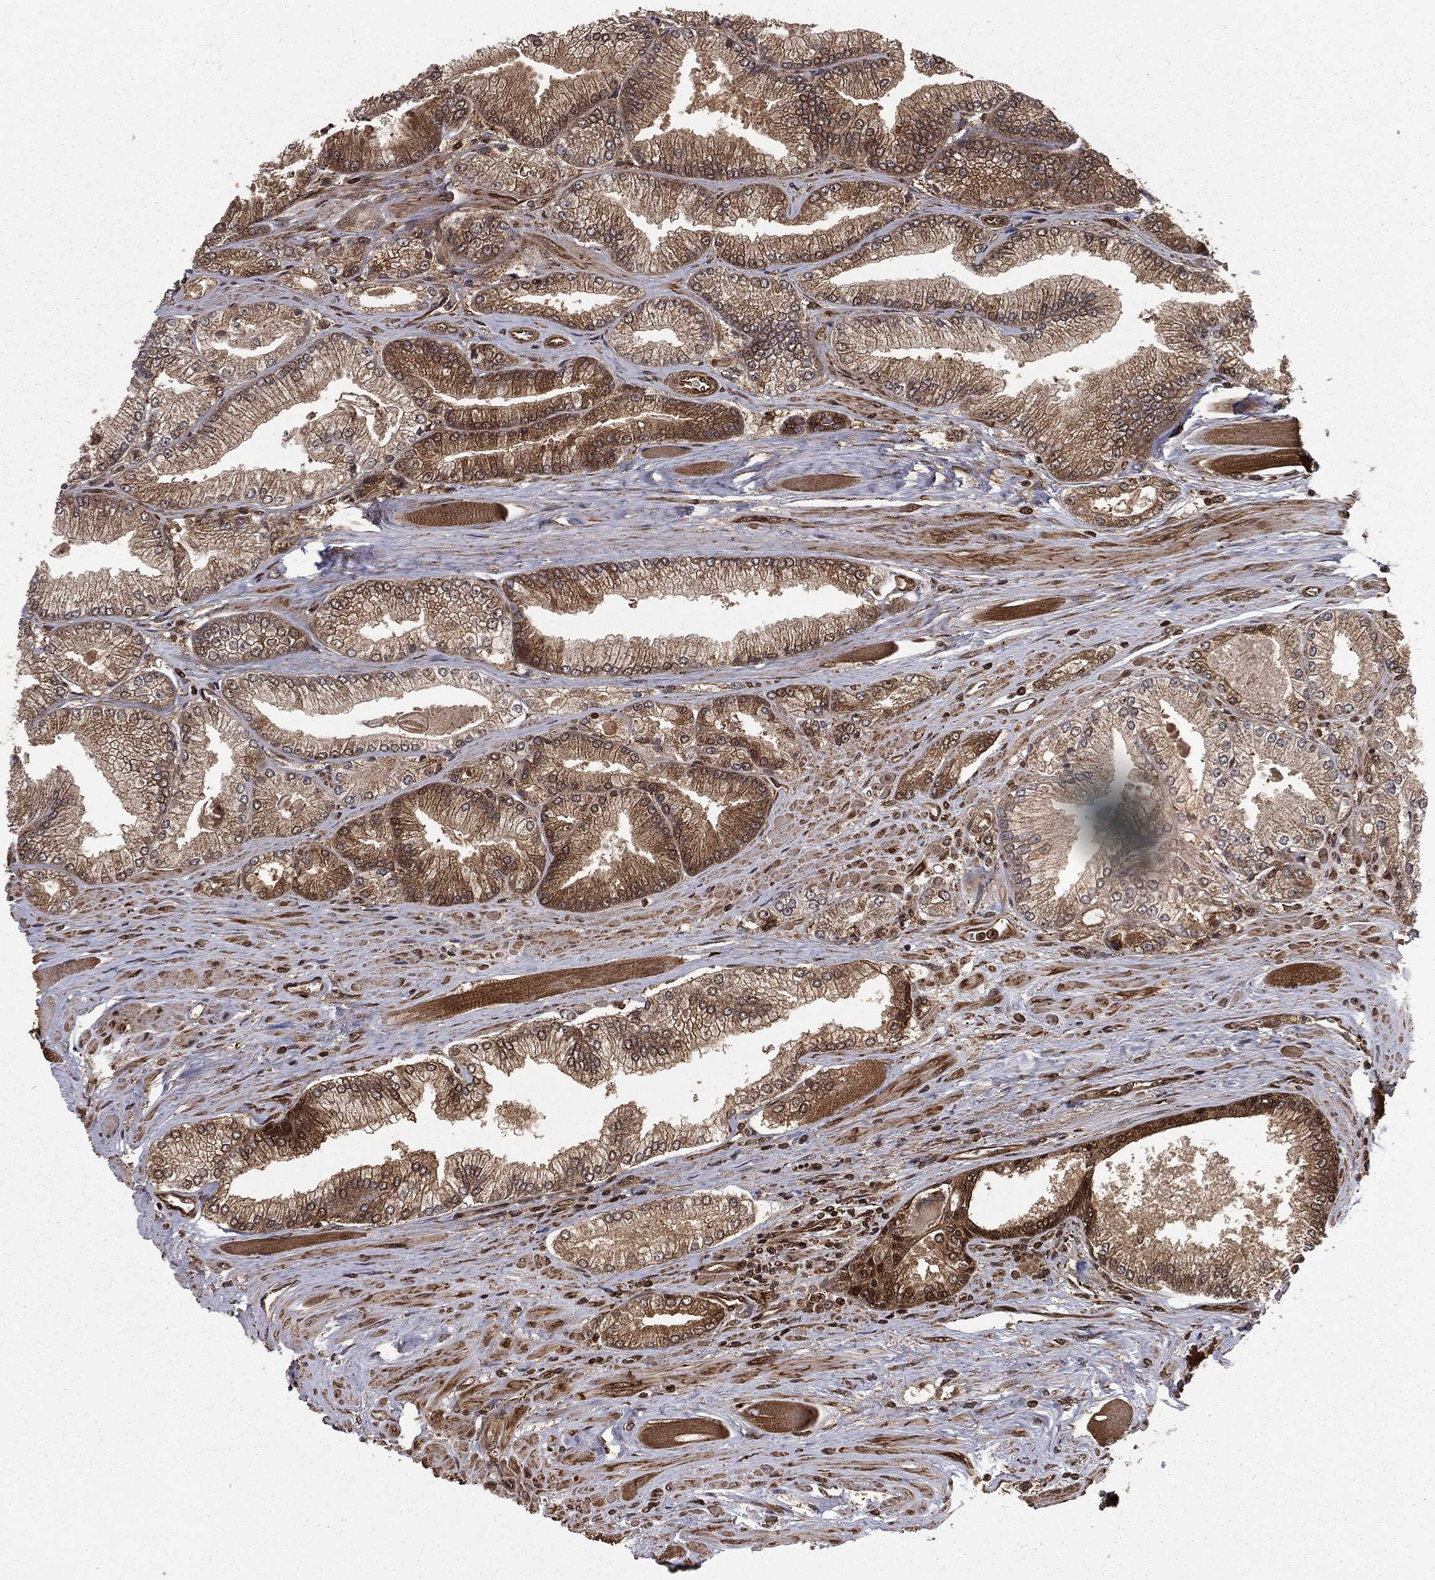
{"staining": {"intensity": "moderate", "quantity": ">75%", "location": "cytoplasmic/membranous"}, "tissue": "prostate cancer", "cell_type": "Tumor cells", "image_type": "cancer", "snomed": [{"axis": "morphology", "description": "Adenocarcinoma, Low grade"}, {"axis": "topography", "description": "Prostate"}], "caption": "Protein staining displays moderate cytoplasmic/membranous staining in approximately >75% of tumor cells in prostate cancer. Using DAB (brown) and hematoxylin (blue) stains, captured at high magnification using brightfield microscopy.", "gene": "RANBP9", "patient": {"sex": "male", "age": 67}}